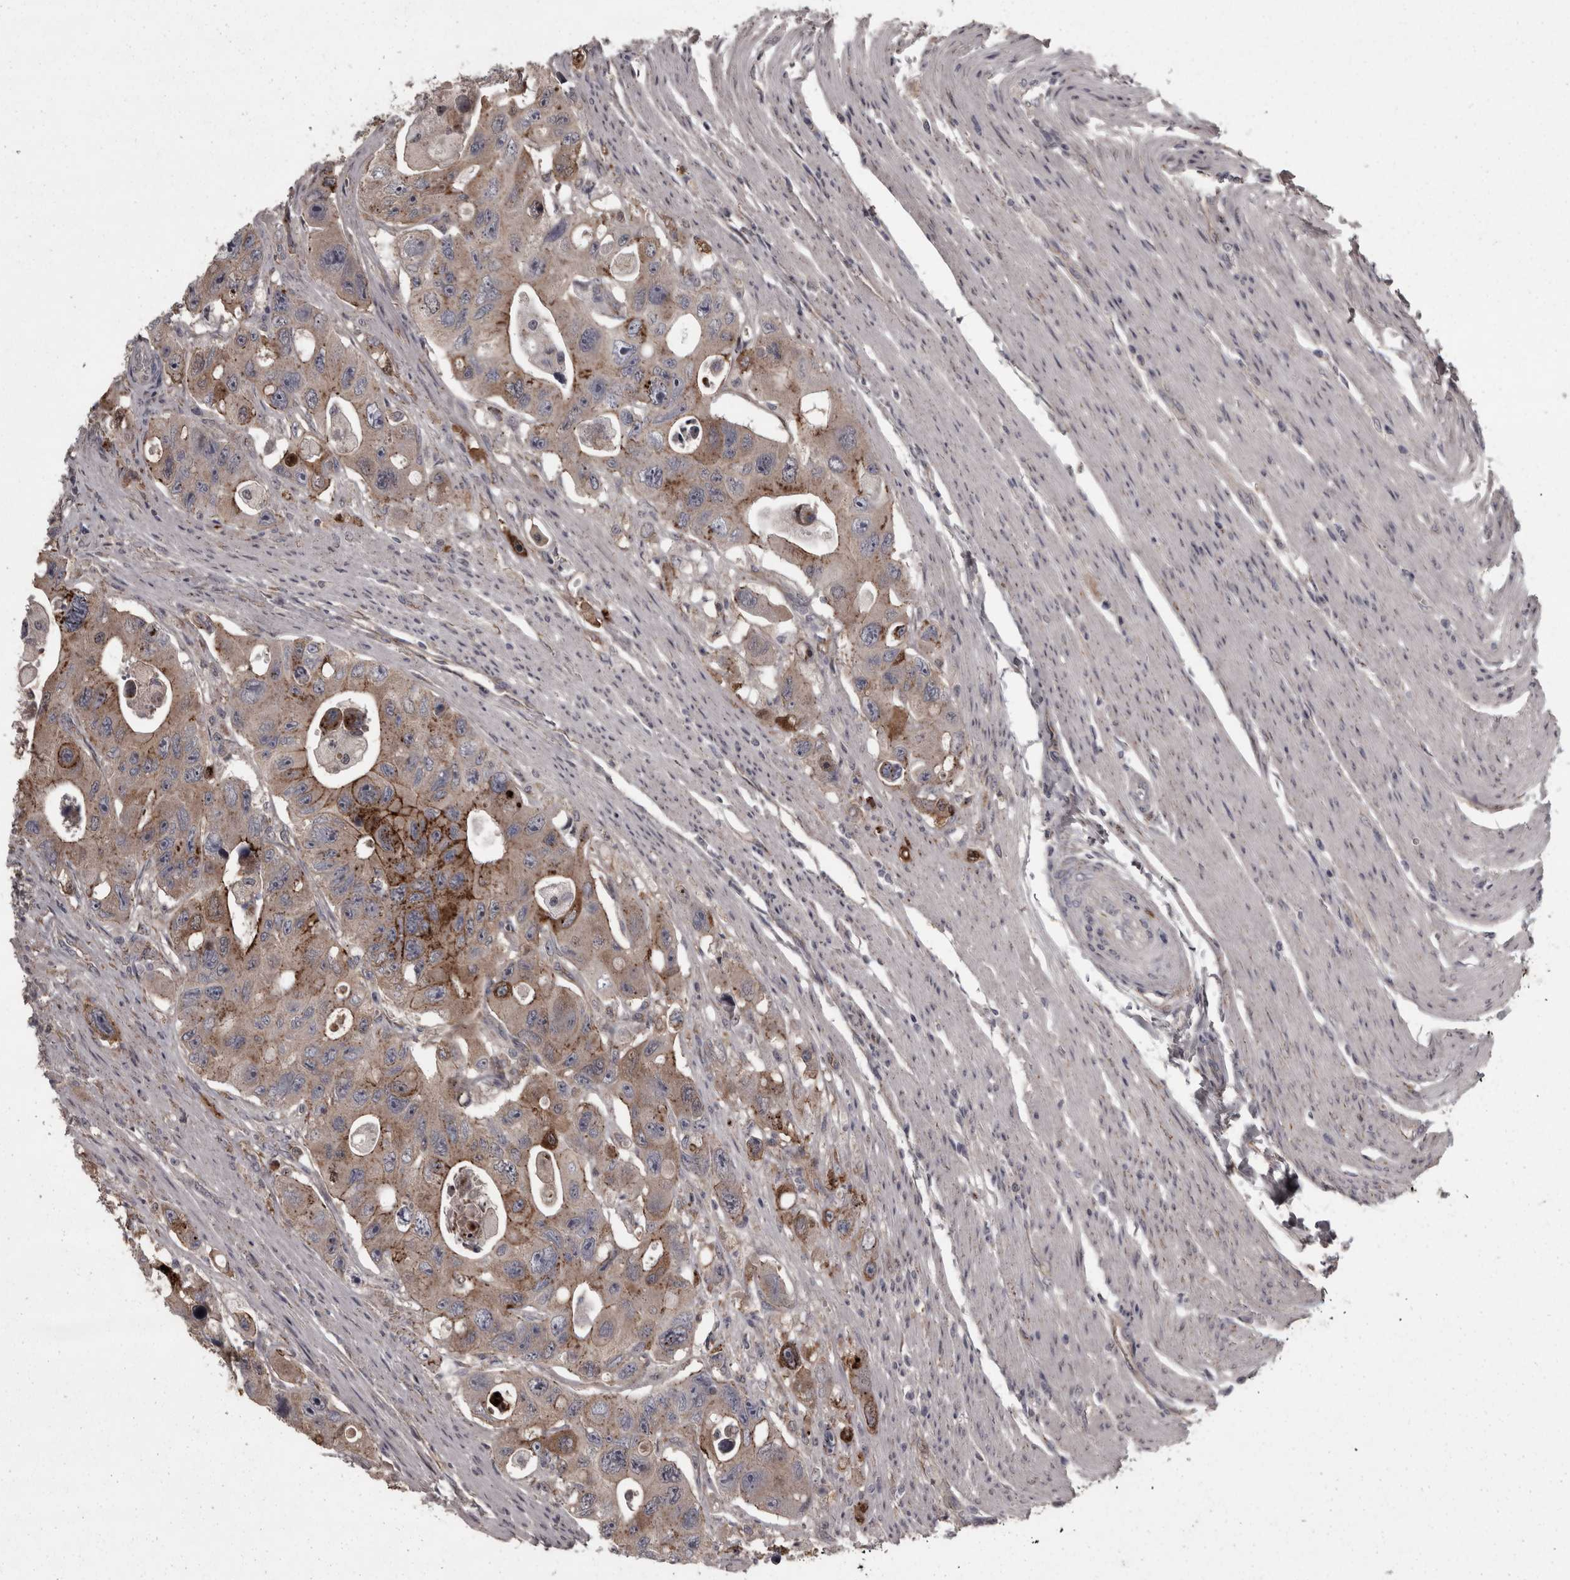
{"staining": {"intensity": "moderate", "quantity": "25%-75%", "location": "cytoplasmic/membranous"}, "tissue": "colorectal cancer", "cell_type": "Tumor cells", "image_type": "cancer", "snomed": [{"axis": "morphology", "description": "Adenocarcinoma, NOS"}, {"axis": "topography", "description": "Colon"}], "caption": "Adenocarcinoma (colorectal) was stained to show a protein in brown. There is medium levels of moderate cytoplasmic/membranous staining in about 25%-75% of tumor cells.", "gene": "PCDH17", "patient": {"sex": "female", "age": 46}}